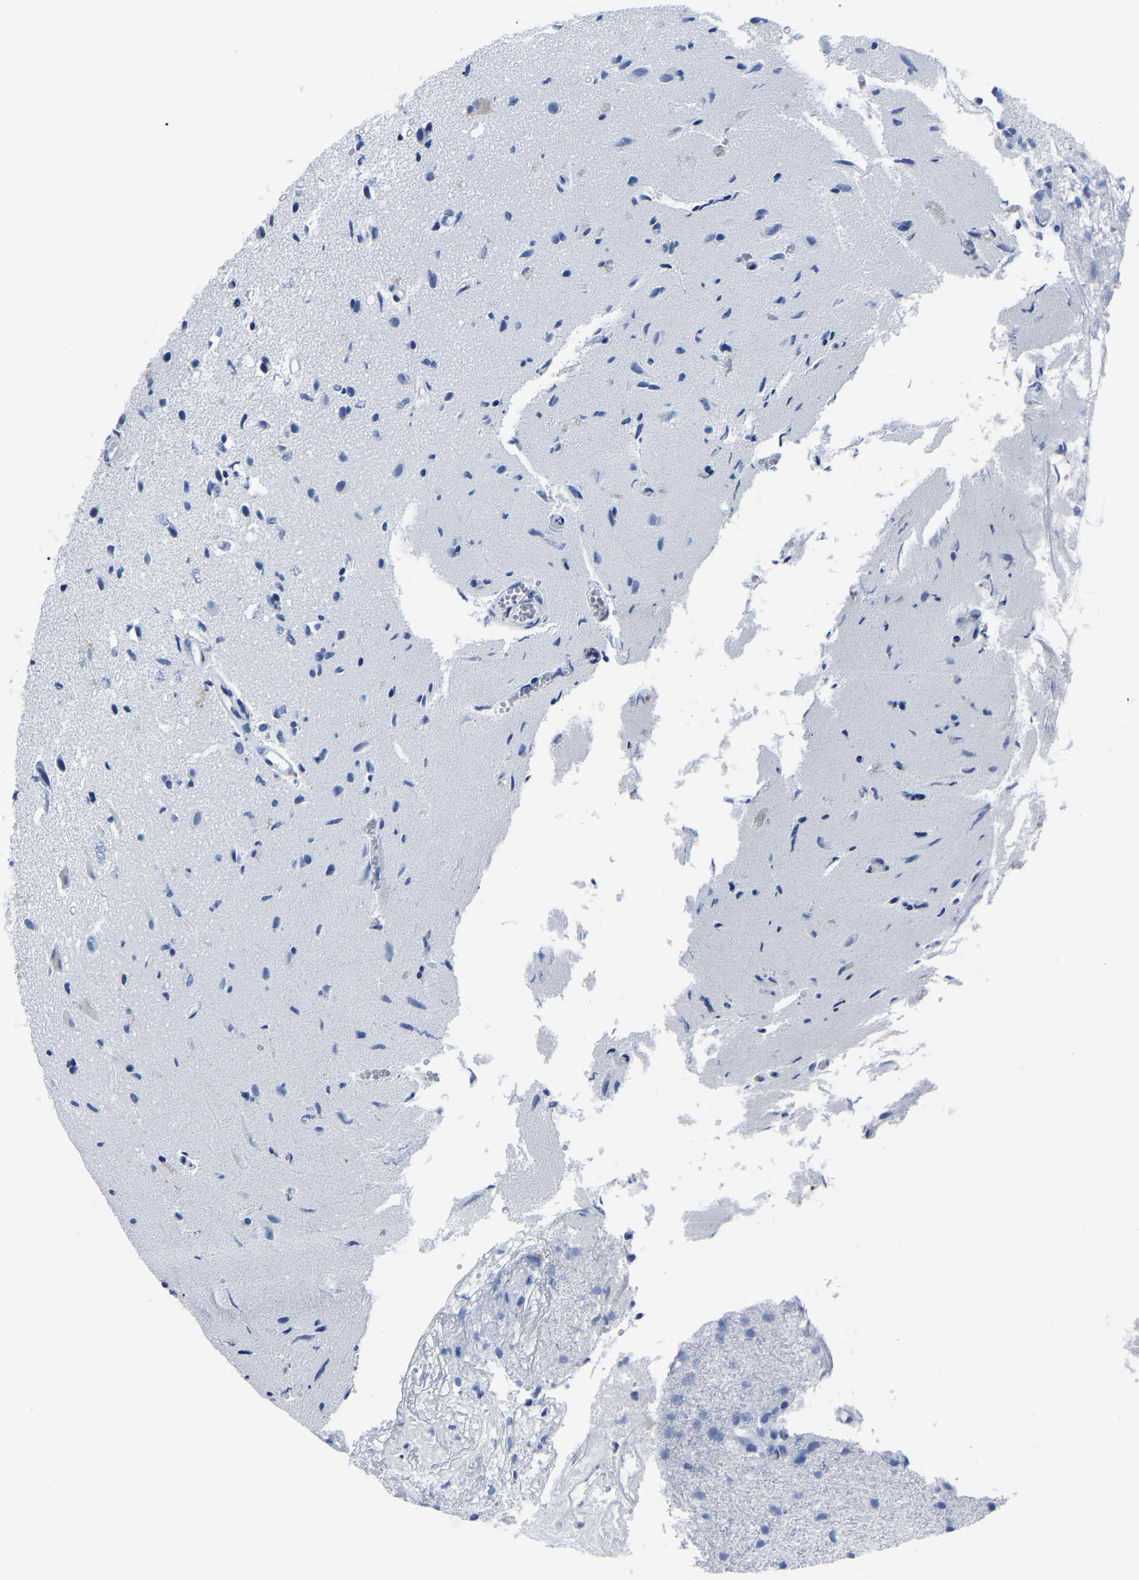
{"staining": {"intensity": "negative", "quantity": "none", "location": "none"}, "tissue": "glioma", "cell_type": "Tumor cells", "image_type": "cancer", "snomed": [{"axis": "morphology", "description": "Glioma, malignant, High grade"}, {"axis": "topography", "description": "Brain"}], "caption": "Protein analysis of malignant glioma (high-grade) shows no significant expression in tumor cells.", "gene": "IMPG2", "patient": {"sex": "female", "age": 59}}